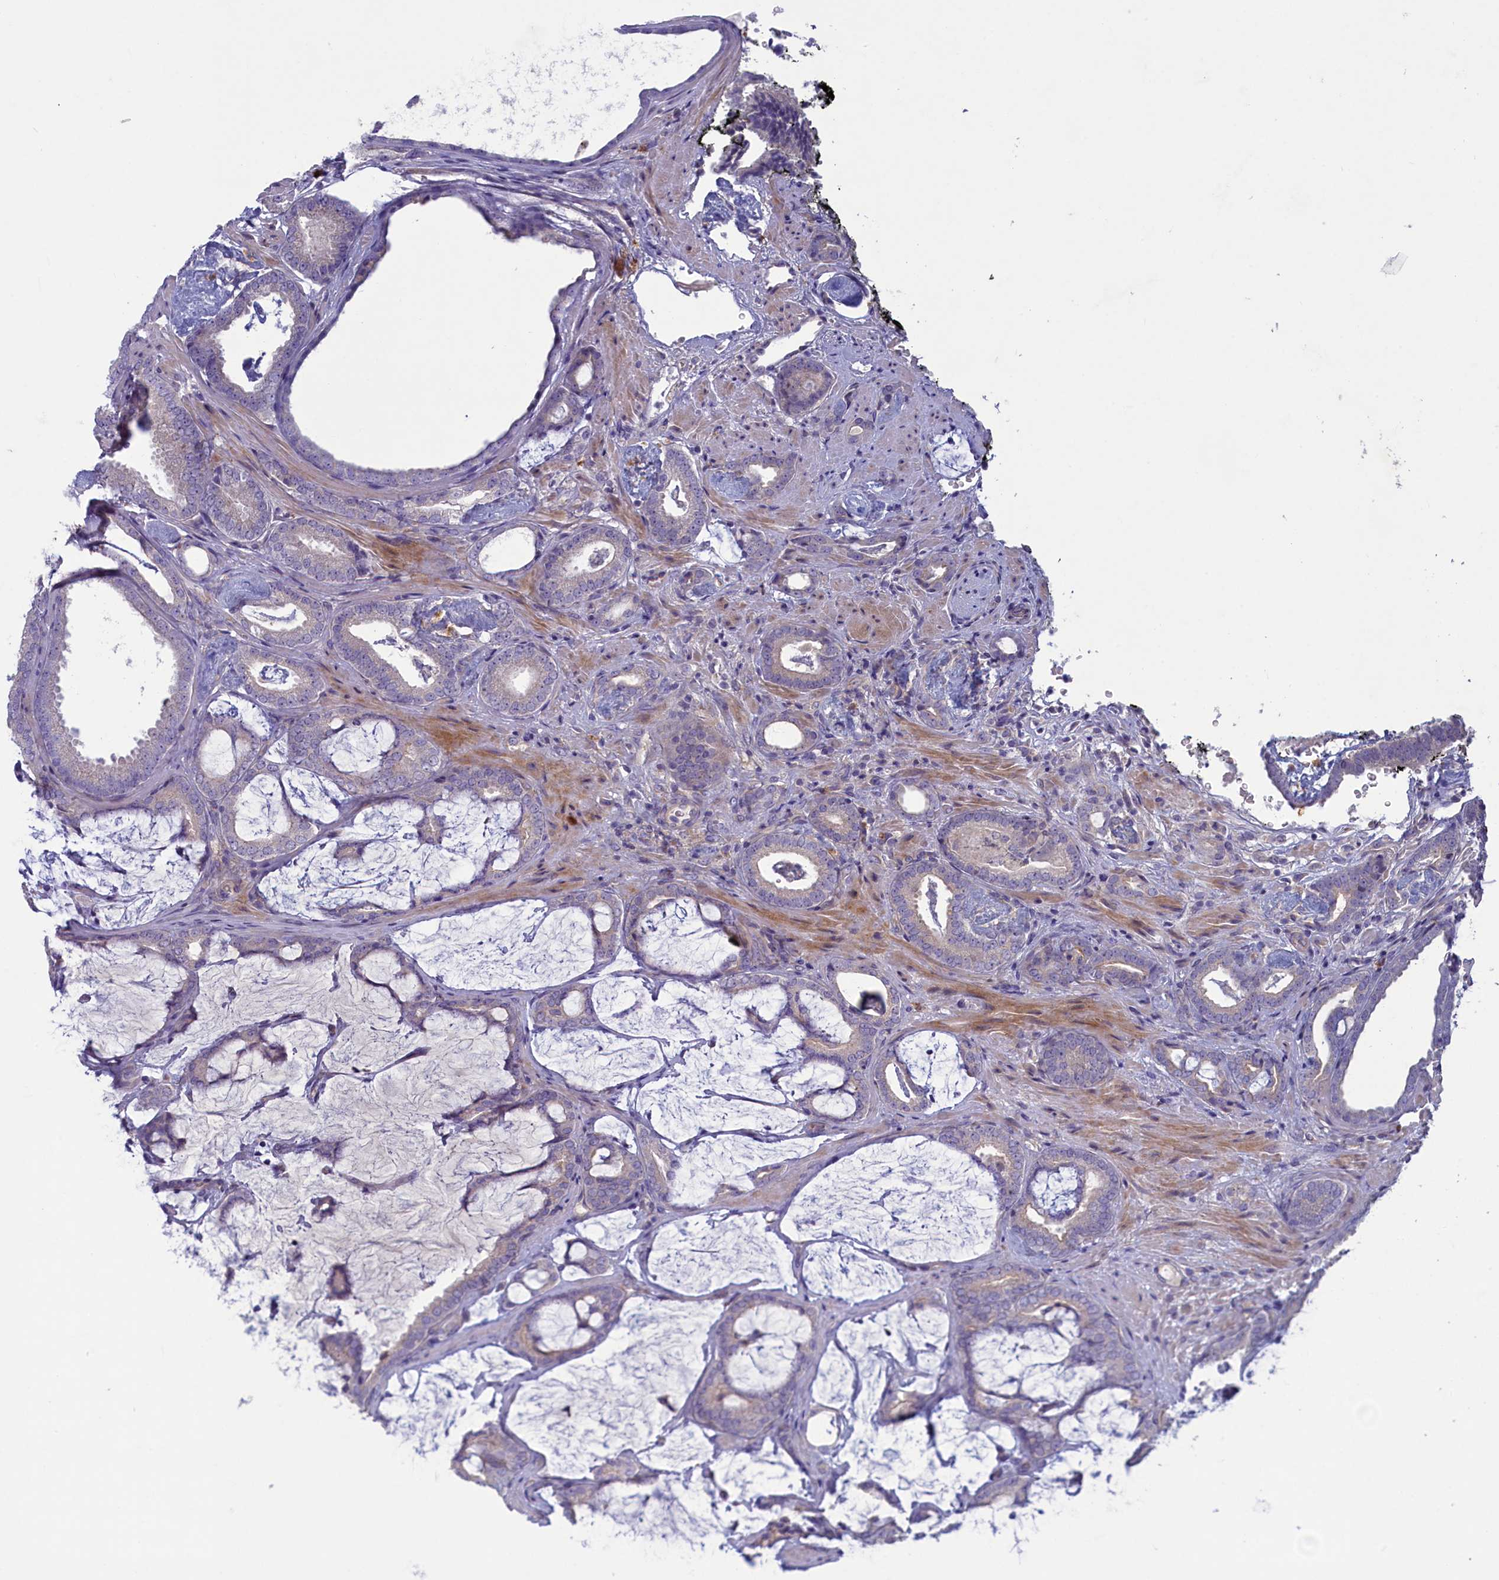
{"staining": {"intensity": "weak", "quantity": "<25%", "location": "cytoplasmic/membranous"}, "tissue": "prostate cancer", "cell_type": "Tumor cells", "image_type": "cancer", "snomed": [{"axis": "morphology", "description": "Adenocarcinoma, Low grade"}, {"axis": "topography", "description": "Prostate"}], "caption": "Tumor cells are negative for brown protein staining in prostate cancer (low-grade adenocarcinoma).", "gene": "PLEKHG6", "patient": {"sex": "male", "age": 71}}